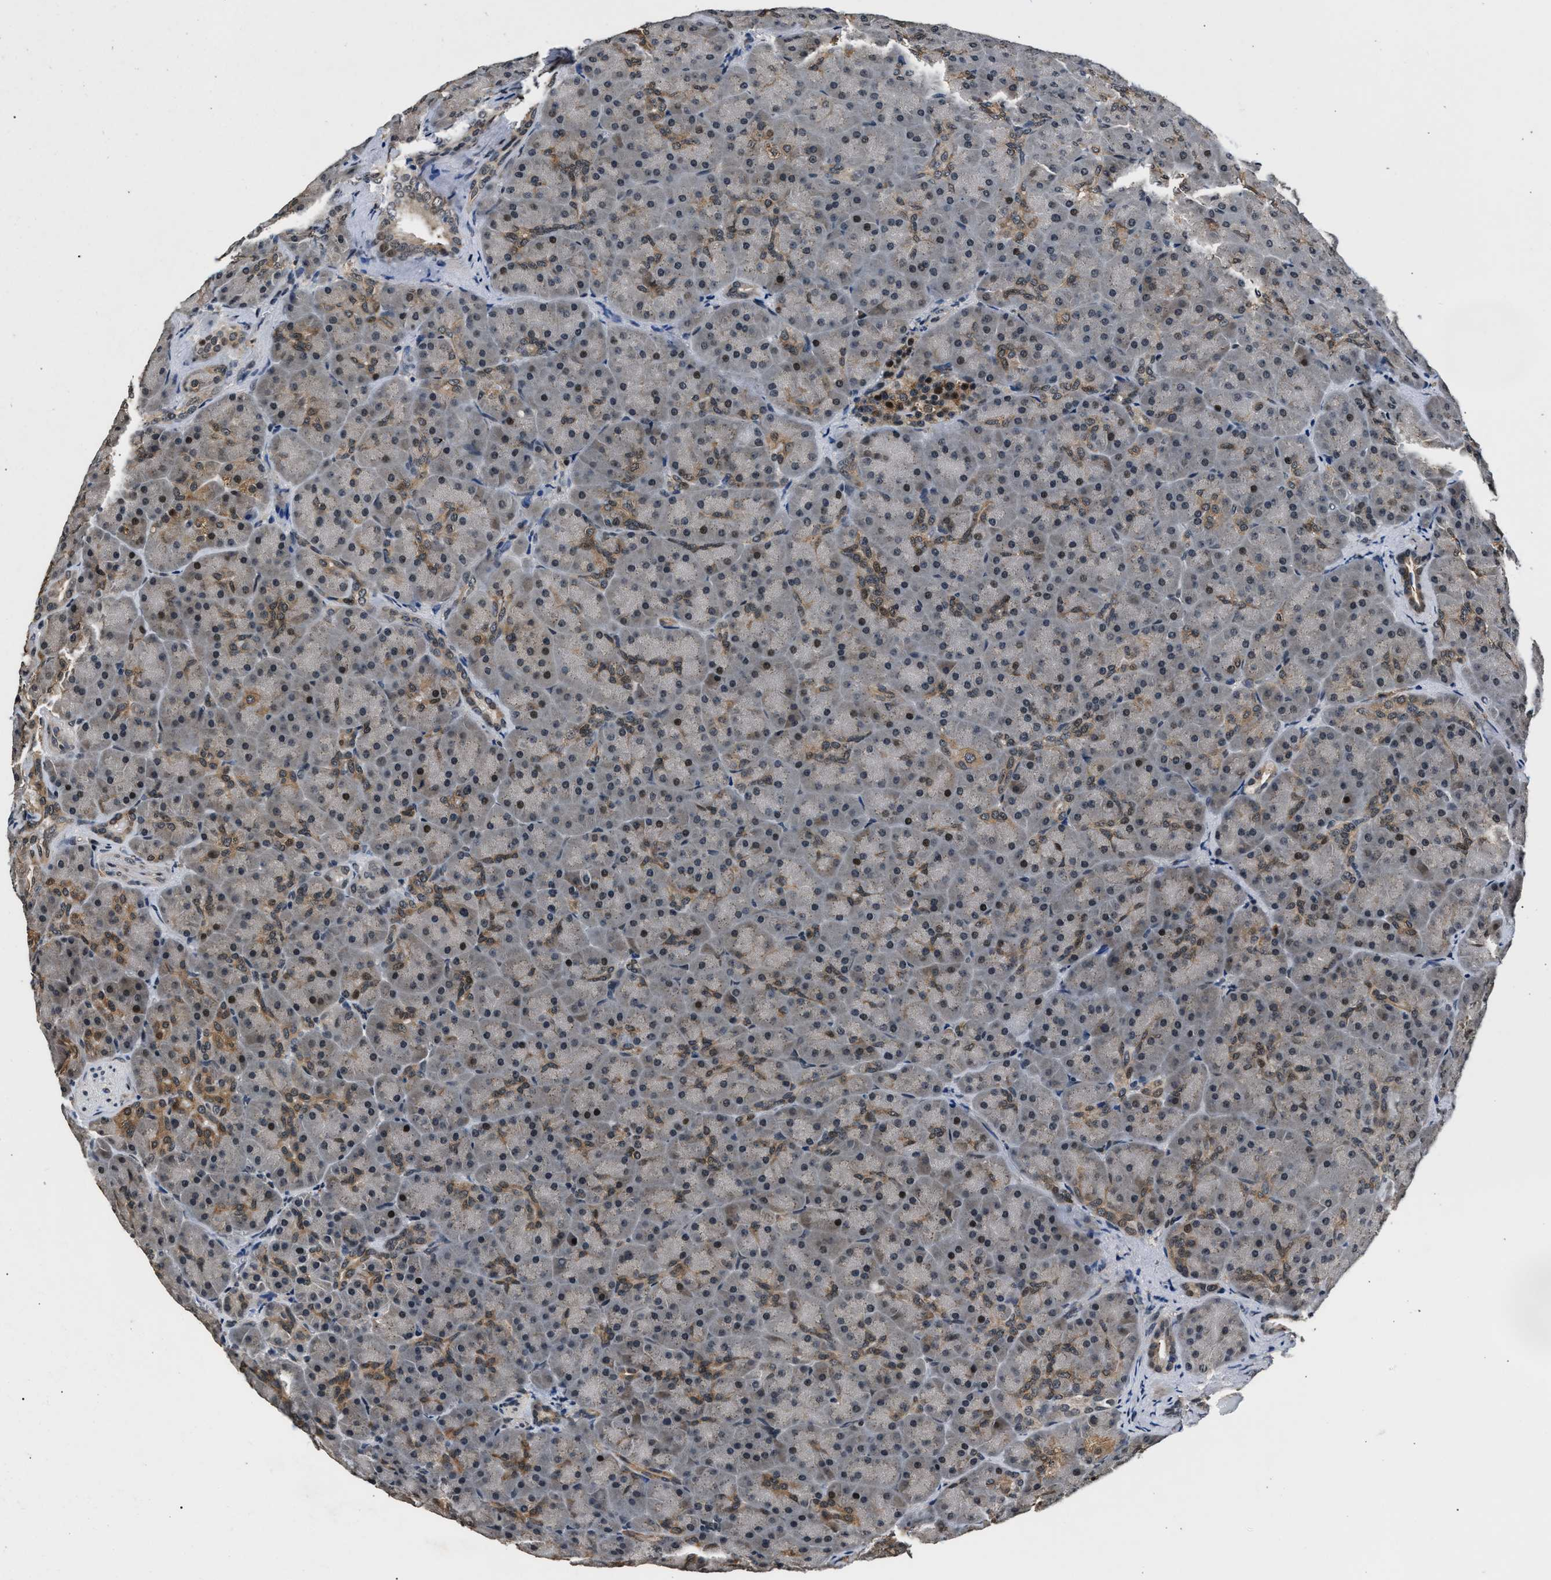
{"staining": {"intensity": "moderate", "quantity": "25%-75%", "location": "cytoplasmic/membranous,nuclear"}, "tissue": "pancreas", "cell_type": "Exocrine glandular cells", "image_type": "normal", "snomed": [{"axis": "morphology", "description": "Normal tissue, NOS"}, {"axis": "topography", "description": "Pancreas"}], "caption": "Protein expression analysis of unremarkable human pancreas reveals moderate cytoplasmic/membranous,nuclear expression in about 25%-75% of exocrine glandular cells. (Stains: DAB in brown, nuclei in blue, Microscopy: brightfield microscopy at high magnification).", "gene": "RBM33", "patient": {"sex": "male", "age": 66}}